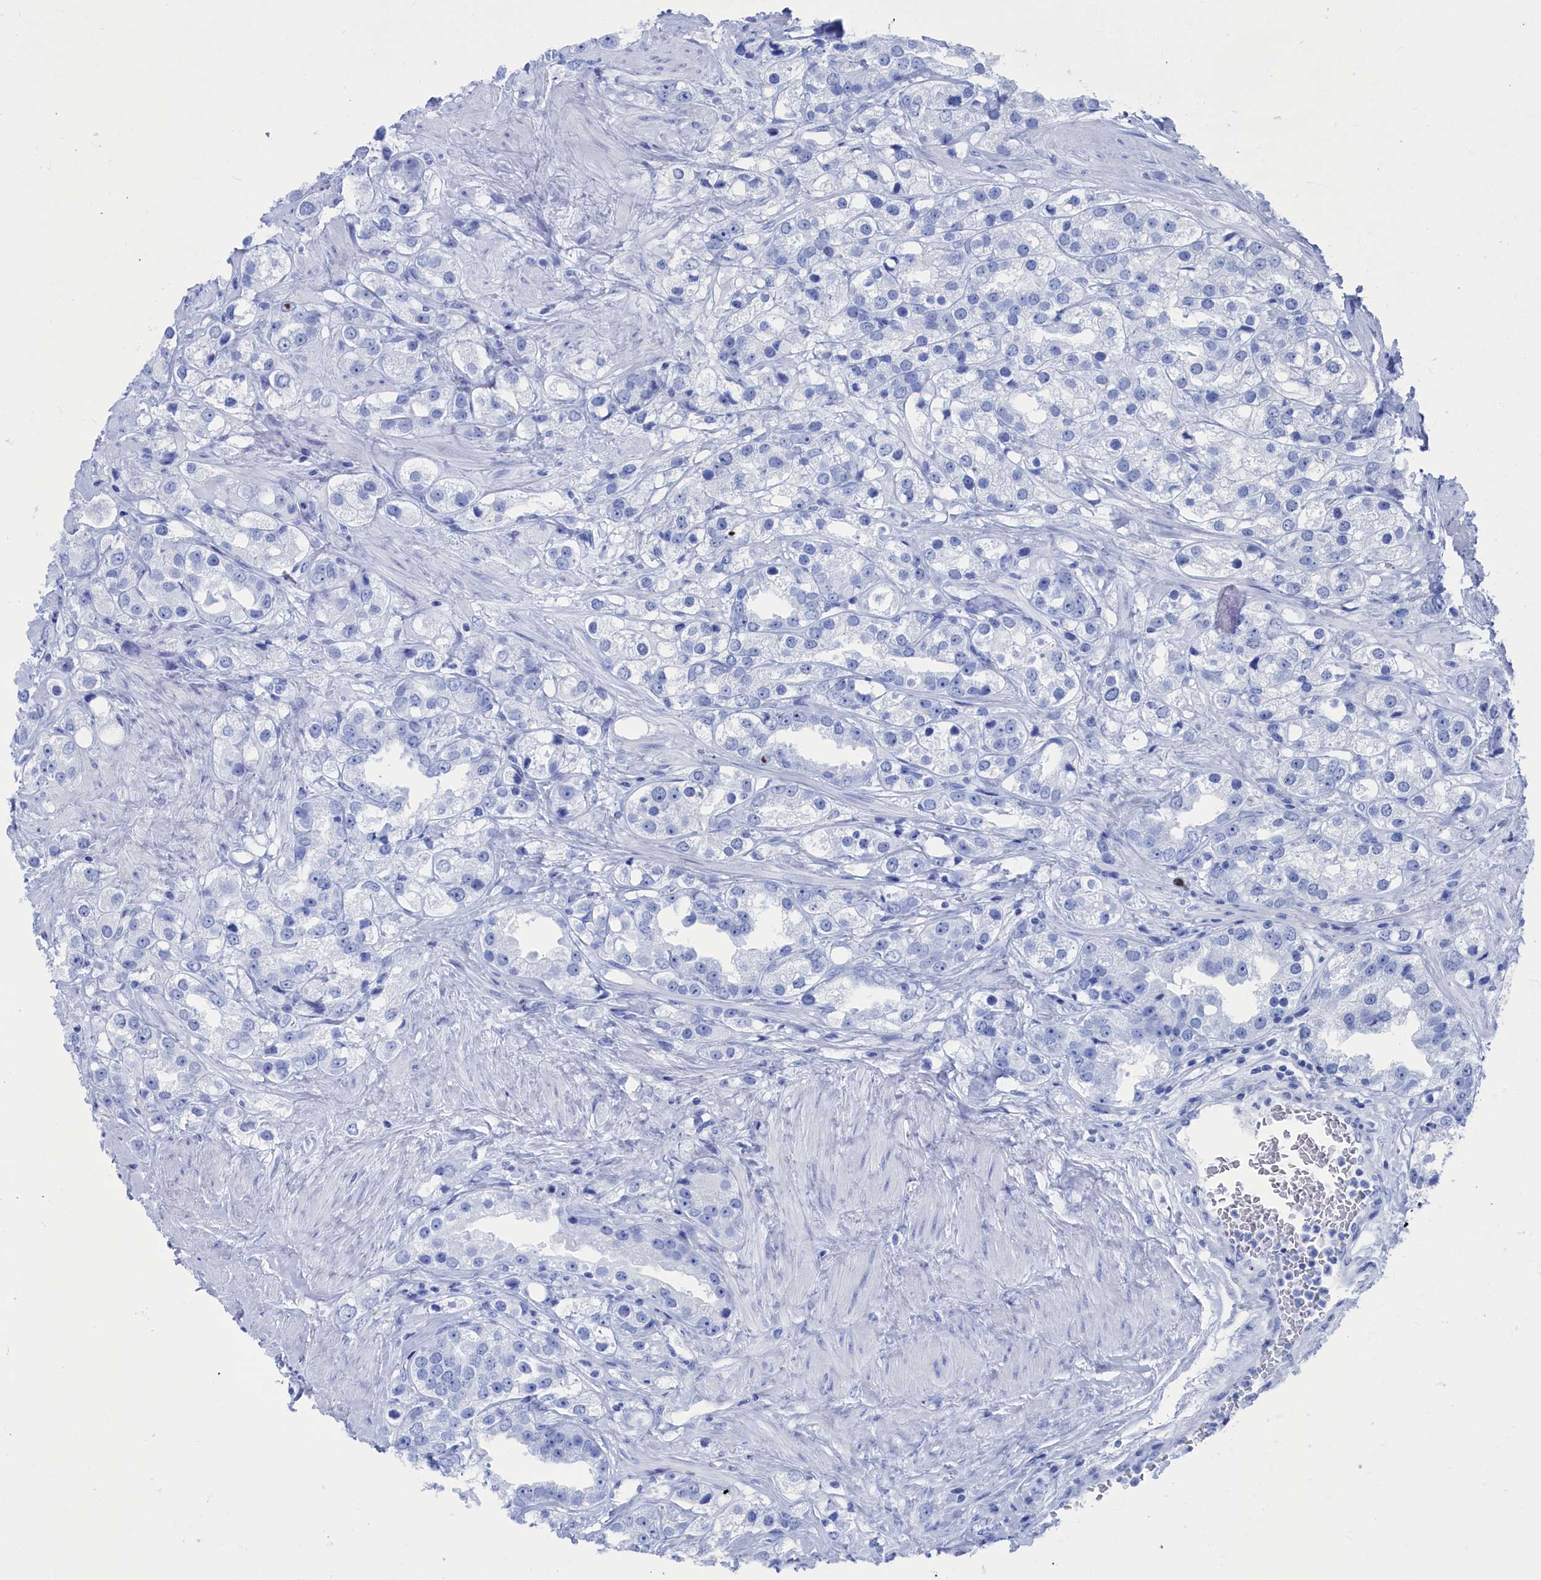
{"staining": {"intensity": "negative", "quantity": "none", "location": "none"}, "tissue": "prostate cancer", "cell_type": "Tumor cells", "image_type": "cancer", "snomed": [{"axis": "morphology", "description": "Adenocarcinoma, NOS"}, {"axis": "topography", "description": "Prostate"}], "caption": "Photomicrograph shows no significant protein expression in tumor cells of prostate cancer (adenocarcinoma).", "gene": "CEND1", "patient": {"sex": "male", "age": 79}}